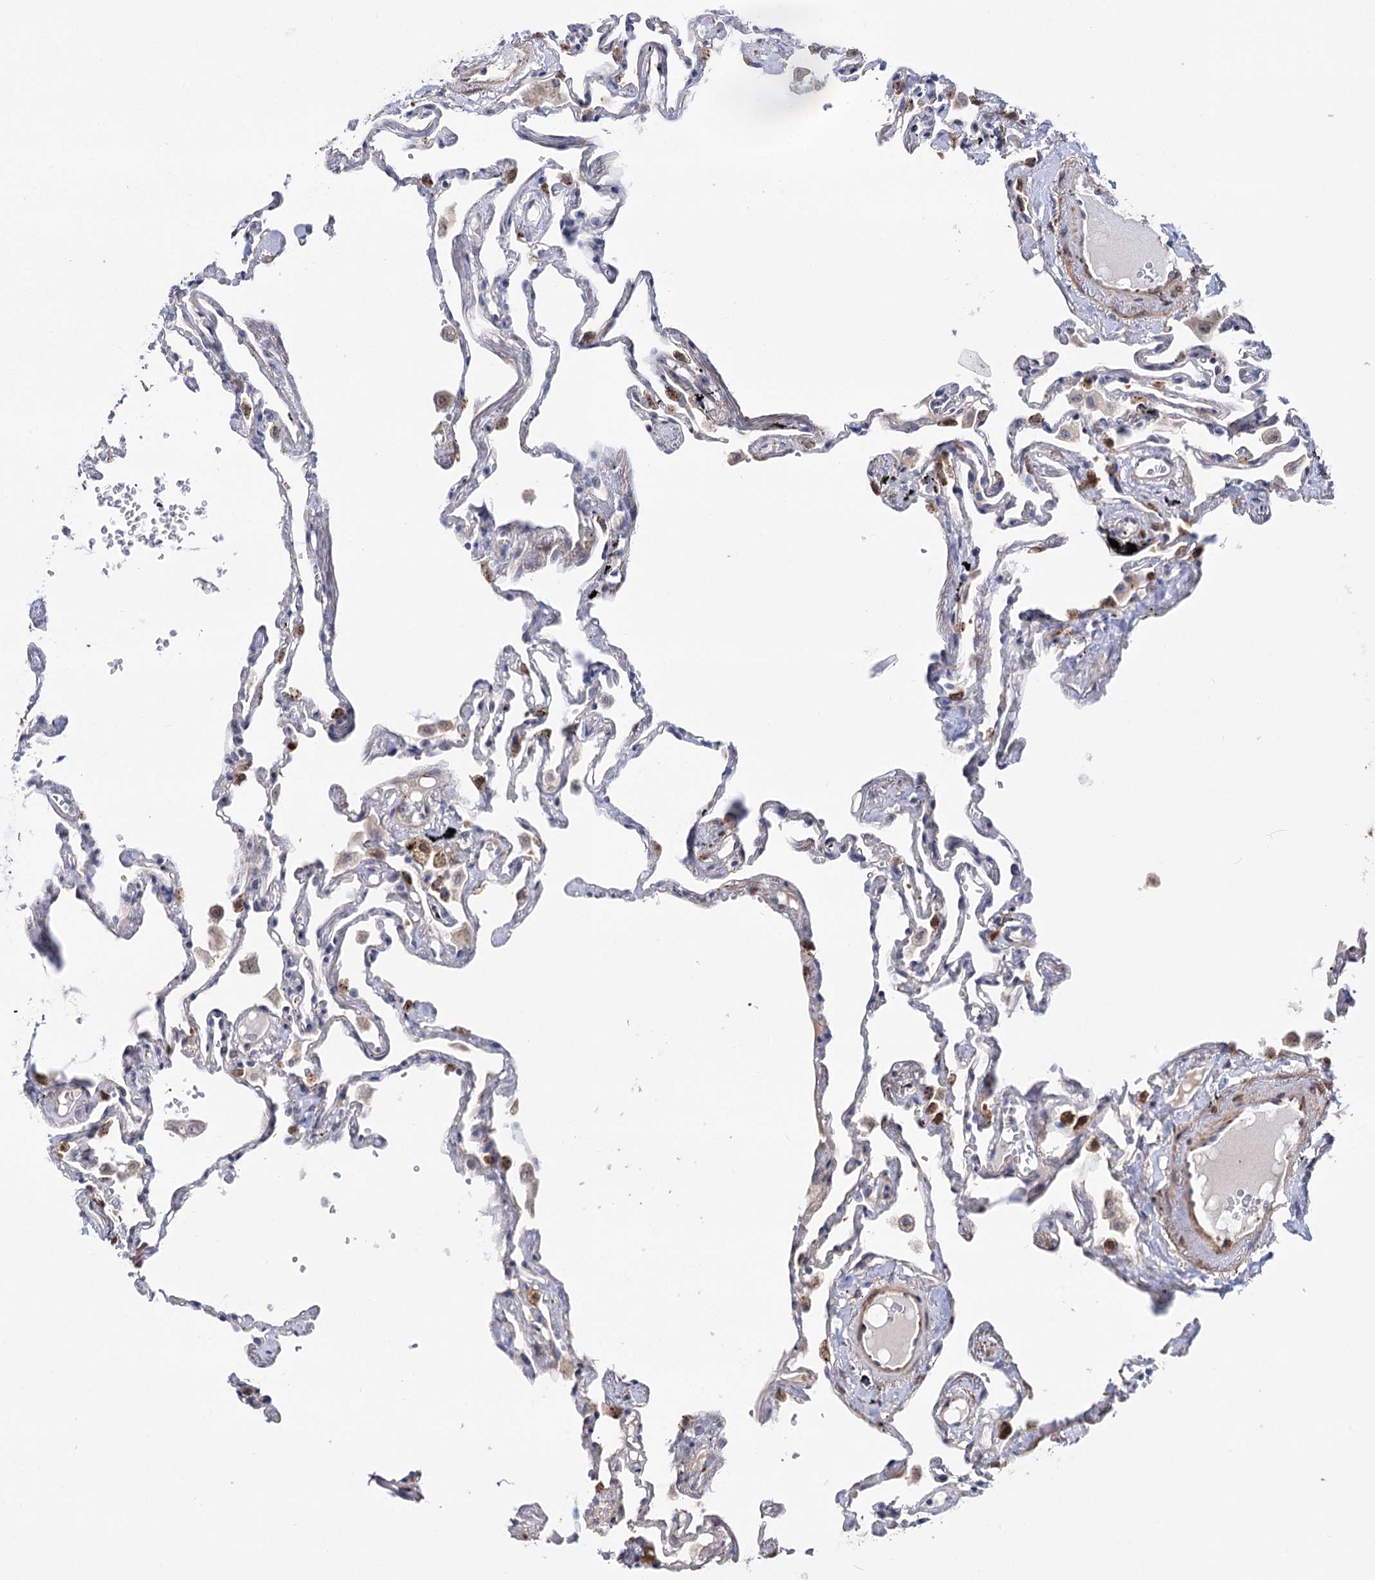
{"staining": {"intensity": "strong", "quantity": "25%-75%", "location": "cytoplasmic/membranous"}, "tissue": "lung", "cell_type": "Alveolar cells", "image_type": "normal", "snomed": [{"axis": "morphology", "description": "Normal tissue, NOS"}, {"axis": "topography", "description": "Lung"}], "caption": "Immunohistochemical staining of normal lung demonstrates strong cytoplasmic/membranous protein staining in about 25%-75% of alveolar cells.", "gene": "C11orf96", "patient": {"sex": "female", "age": 67}}